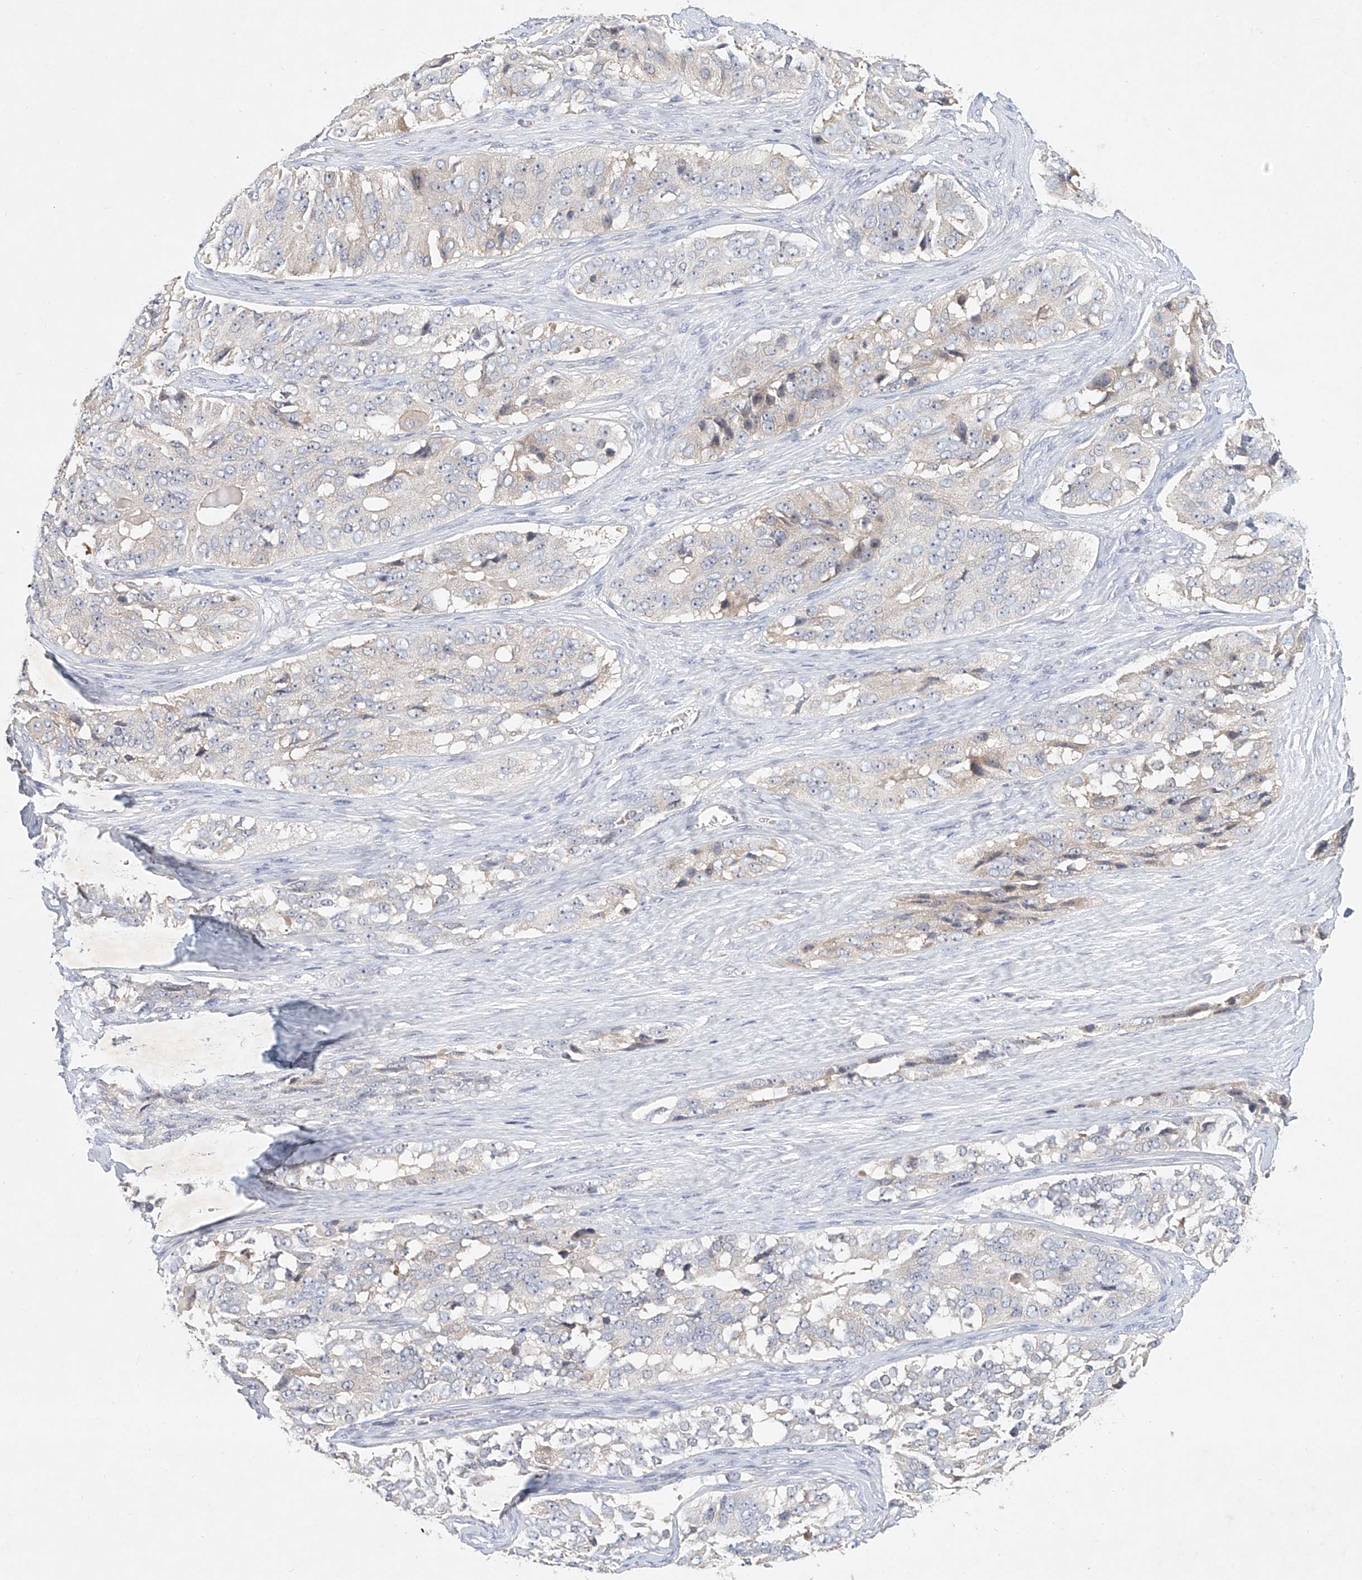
{"staining": {"intensity": "weak", "quantity": "<25%", "location": "cytoplasmic/membranous"}, "tissue": "ovarian cancer", "cell_type": "Tumor cells", "image_type": "cancer", "snomed": [{"axis": "morphology", "description": "Carcinoma, endometroid"}, {"axis": "topography", "description": "Ovary"}], "caption": "Ovarian cancer (endometroid carcinoma) was stained to show a protein in brown. There is no significant expression in tumor cells.", "gene": "CARMIL1", "patient": {"sex": "female", "age": 51}}